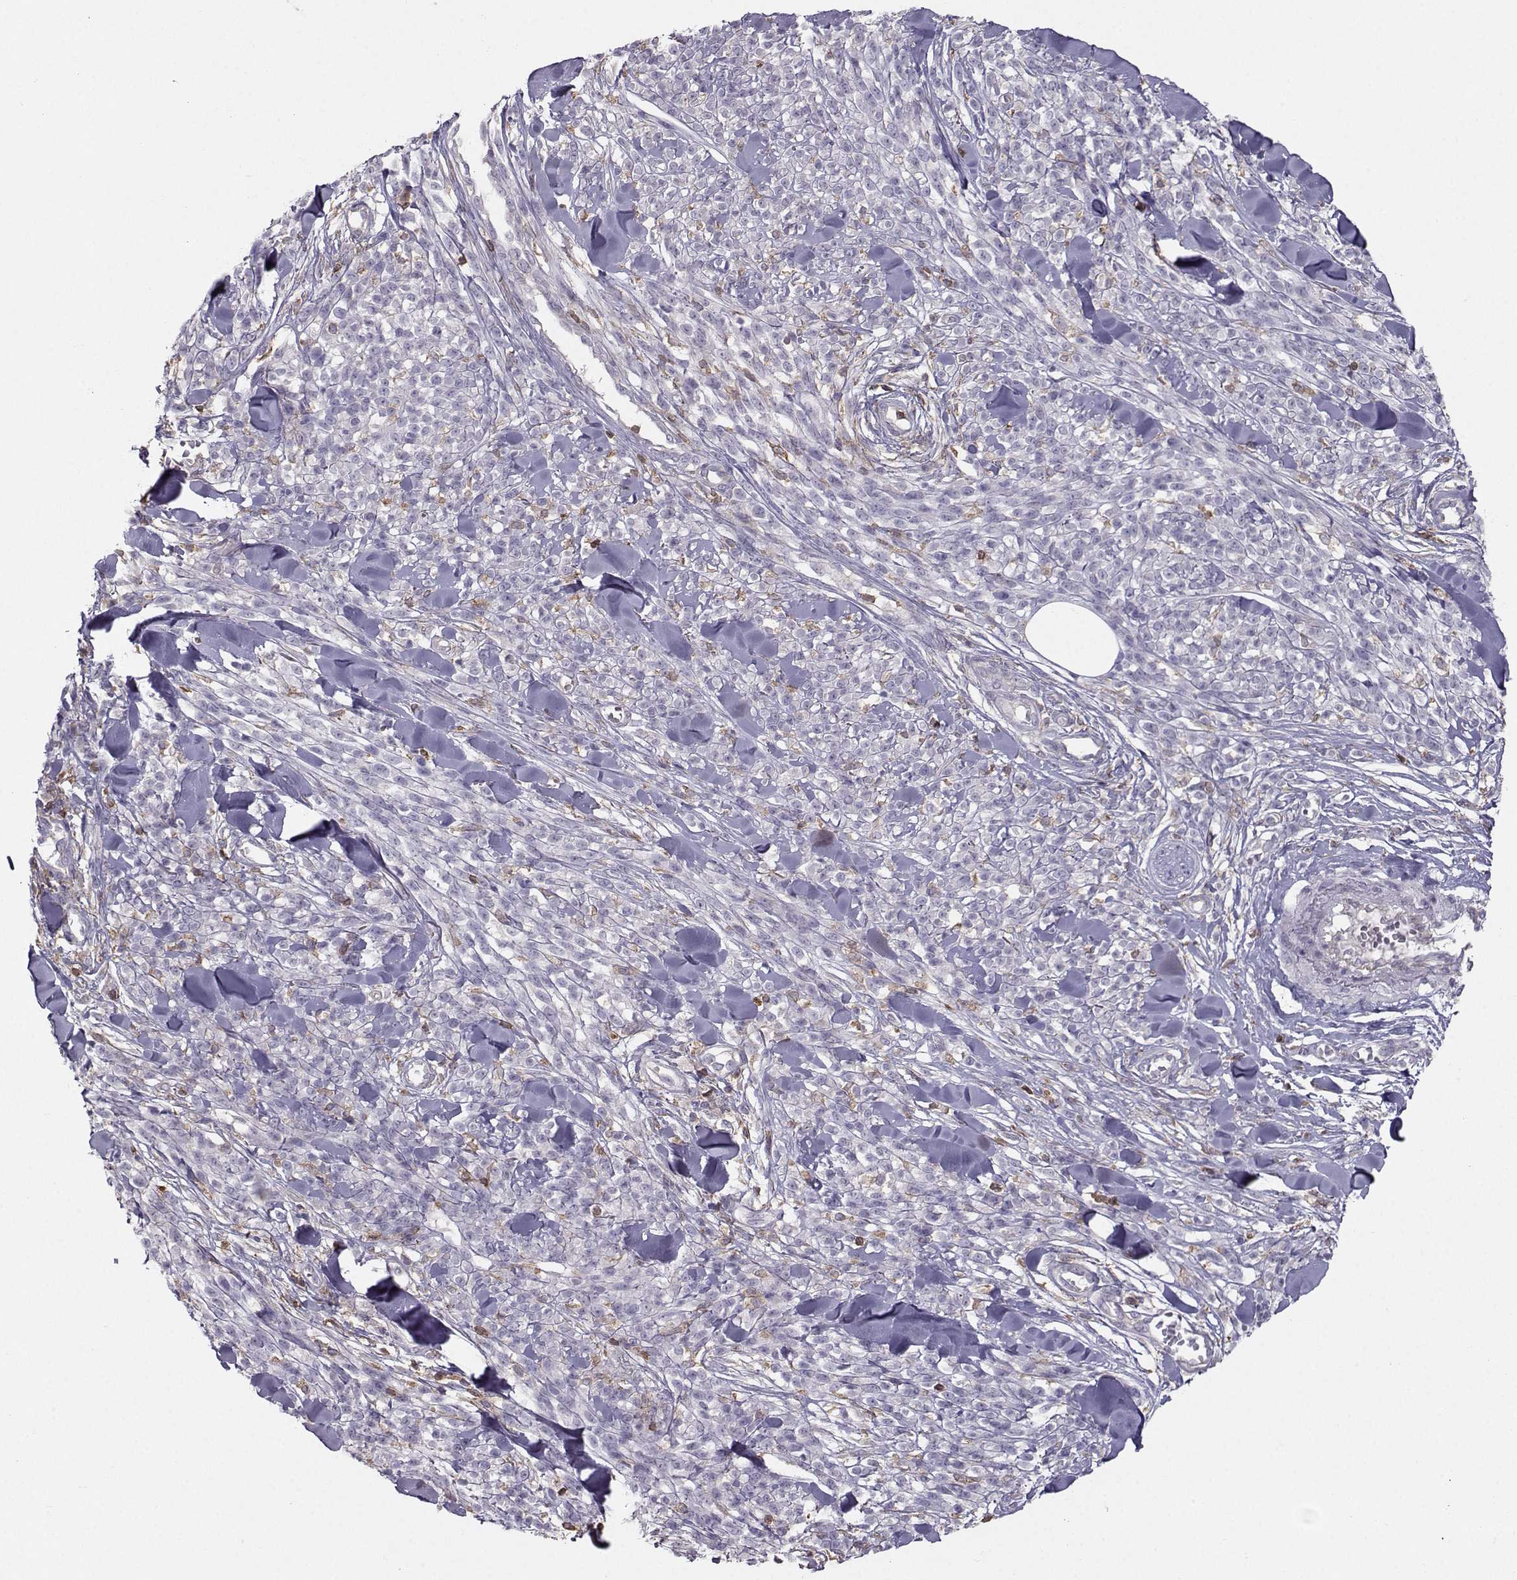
{"staining": {"intensity": "negative", "quantity": "none", "location": "none"}, "tissue": "melanoma", "cell_type": "Tumor cells", "image_type": "cancer", "snomed": [{"axis": "morphology", "description": "Malignant melanoma, NOS"}, {"axis": "topography", "description": "Skin"}, {"axis": "topography", "description": "Skin of trunk"}], "caption": "High magnification brightfield microscopy of malignant melanoma stained with DAB (3,3'-diaminobenzidine) (brown) and counterstained with hematoxylin (blue): tumor cells show no significant positivity.", "gene": "ZBTB32", "patient": {"sex": "male", "age": 74}}